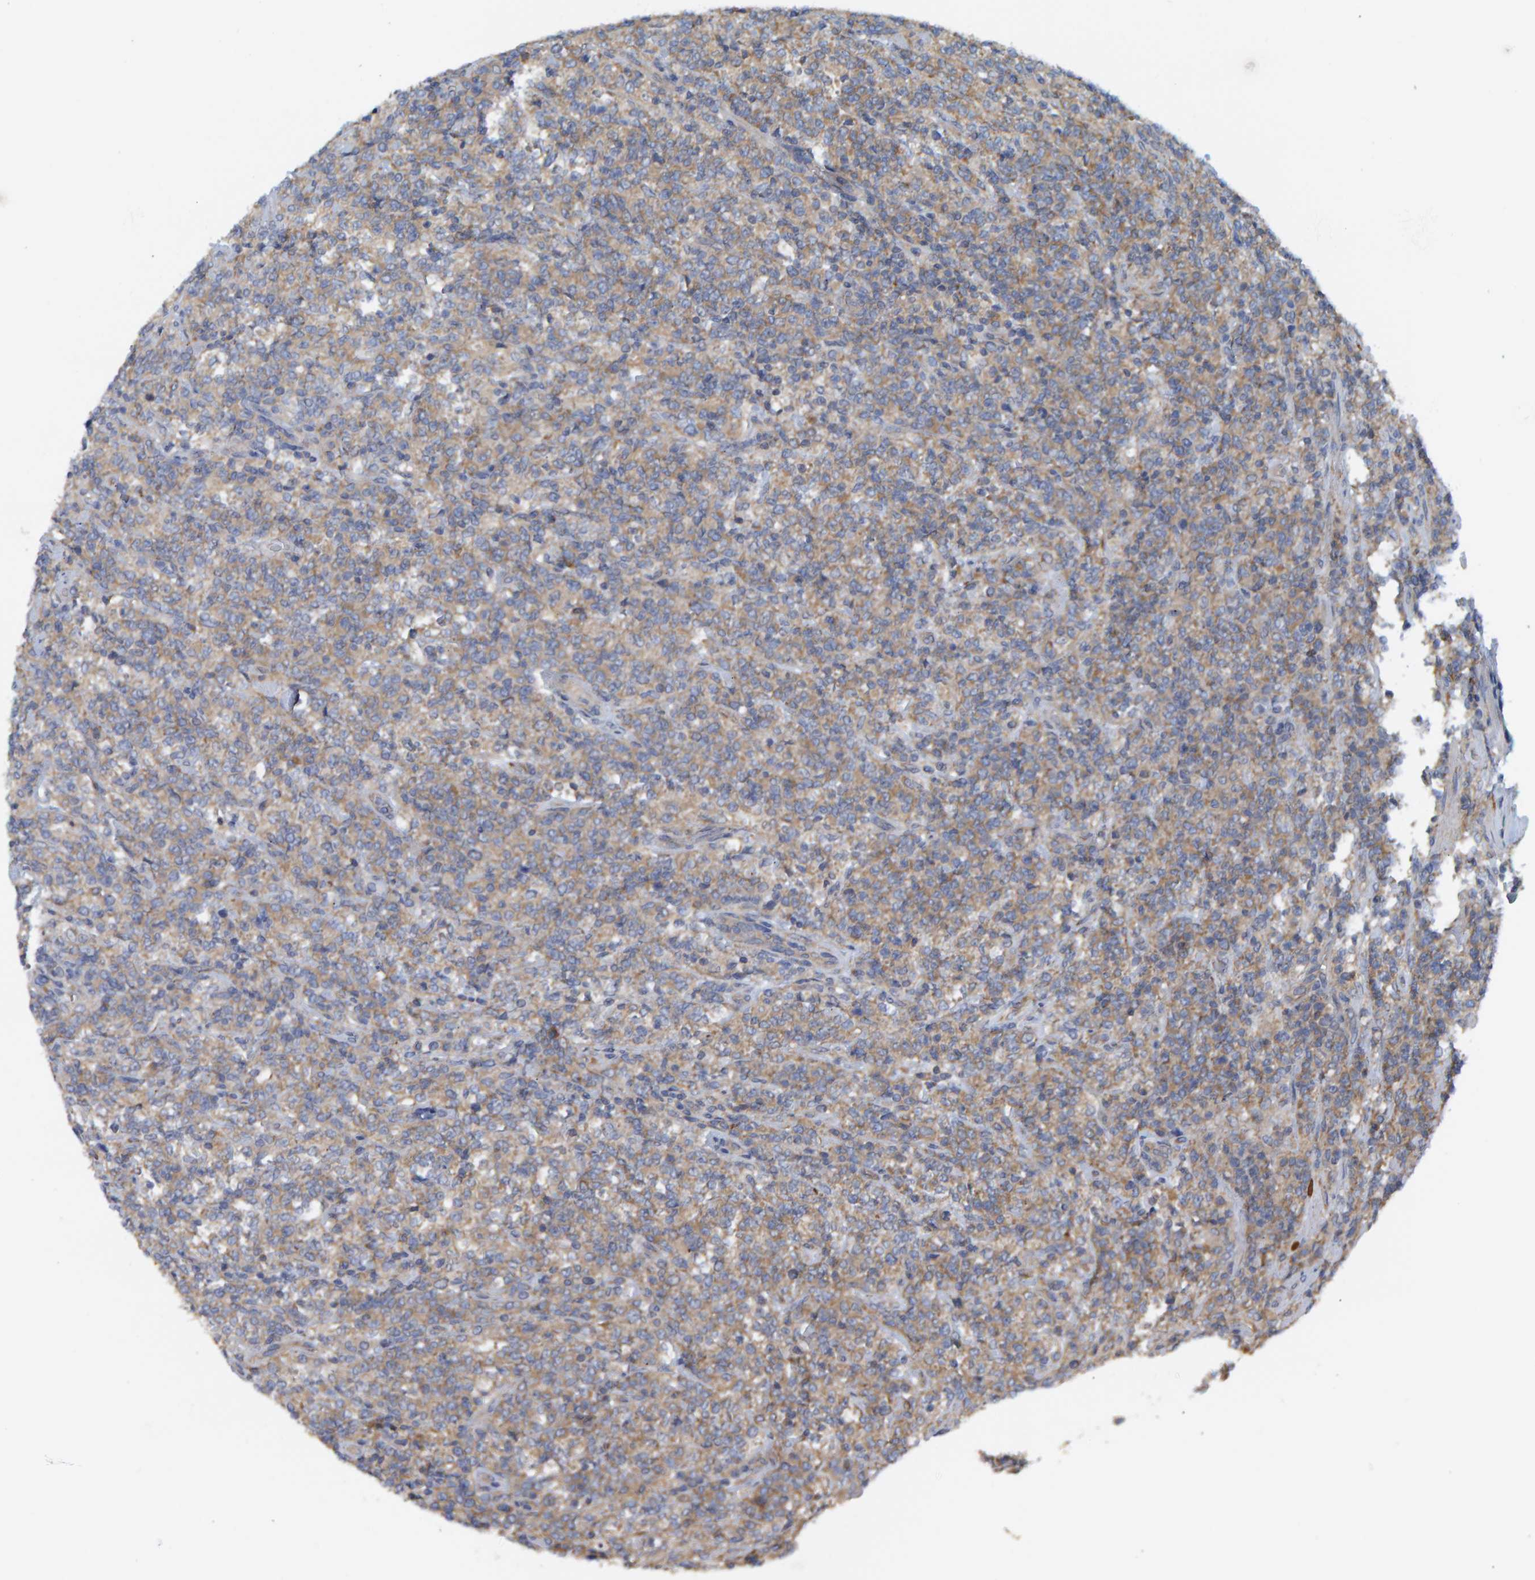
{"staining": {"intensity": "weak", "quantity": ">75%", "location": "cytoplasmic/membranous"}, "tissue": "lymphoma", "cell_type": "Tumor cells", "image_type": "cancer", "snomed": [{"axis": "morphology", "description": "Malignant lymphoma, non-Hodgkin's type, High grade"}, {"axis": "topography", "description": "Soft tissue"}], "caption": "Protein expression analysis of human high-grade malignant lymphoma, non-Hodgkin's type reveals weak cytoplasmic/membranous expression in approximately >75% of tumor cells.", "gene": "LRSAM1", "patient": {"sex": "male", "age": 18}}